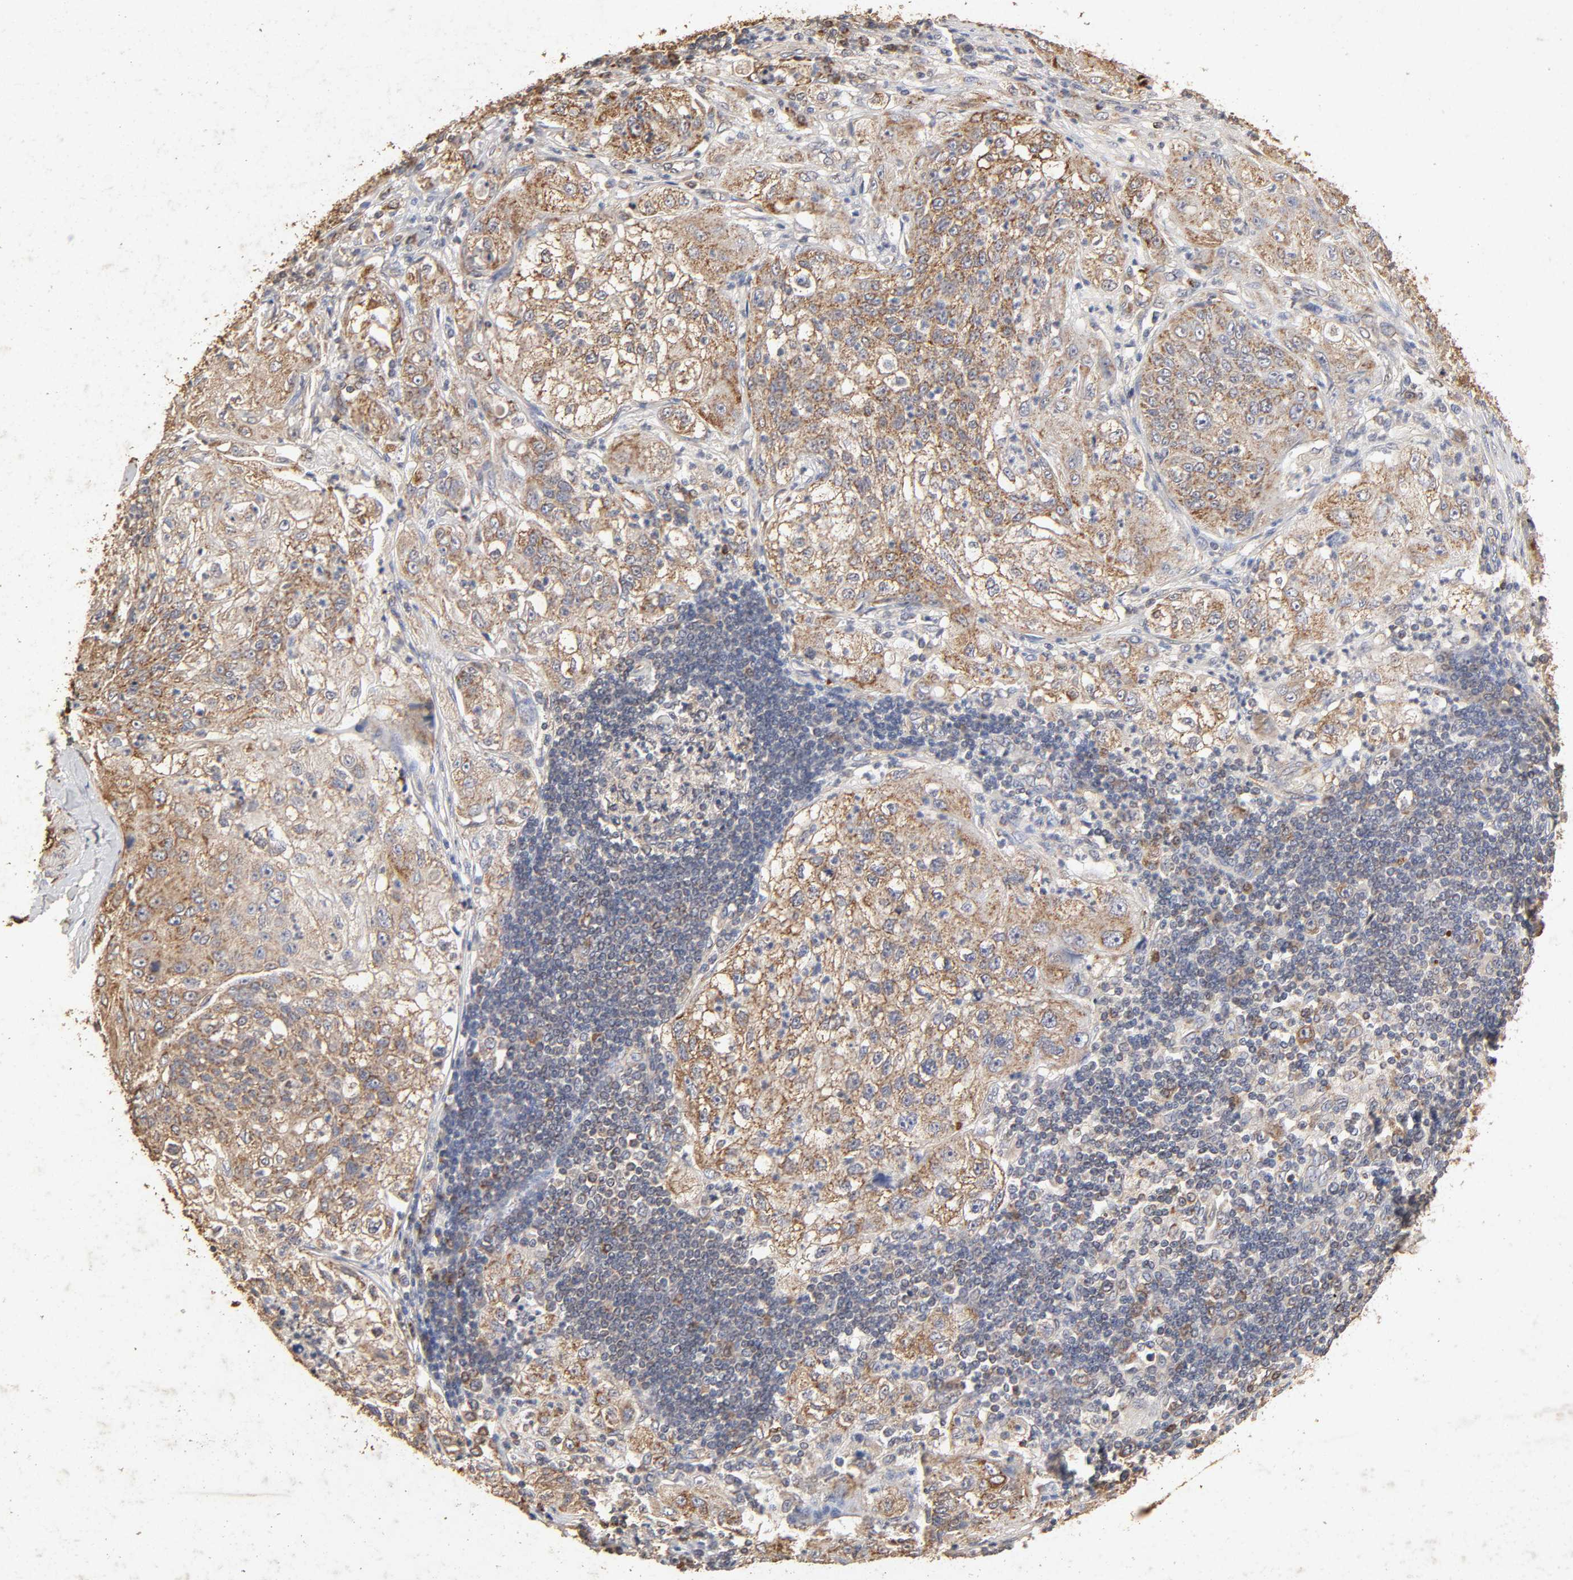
{"staining": {"intensity": "strong", "quantity": ">75%", "location": "cytoplasmic/membranous"}, "tissue": "lung cancer", "cell_type": "Tumor cells", "image_type": "cancer", "snomed": [{"axis": "morphology", "description": "Inflammation, NOS"}, {"axis": "morphology", "description": "Squamous cell carcinoma, NOS"}, {"axis": "topography", "description": "Lymph node"}, {"axis": "topography", "description": "Soft tissue"}, {"axis": "topography", "description": "Lung"}], "caption": "An IHC photomicrograph of tumor tissue is shown. Protein staining in brown shows strong cytoplasmic/membranous positivity in lung cancer within tumor cells.", "gene": "CYCS", "patient": {"sex": "male", "age": 66}}